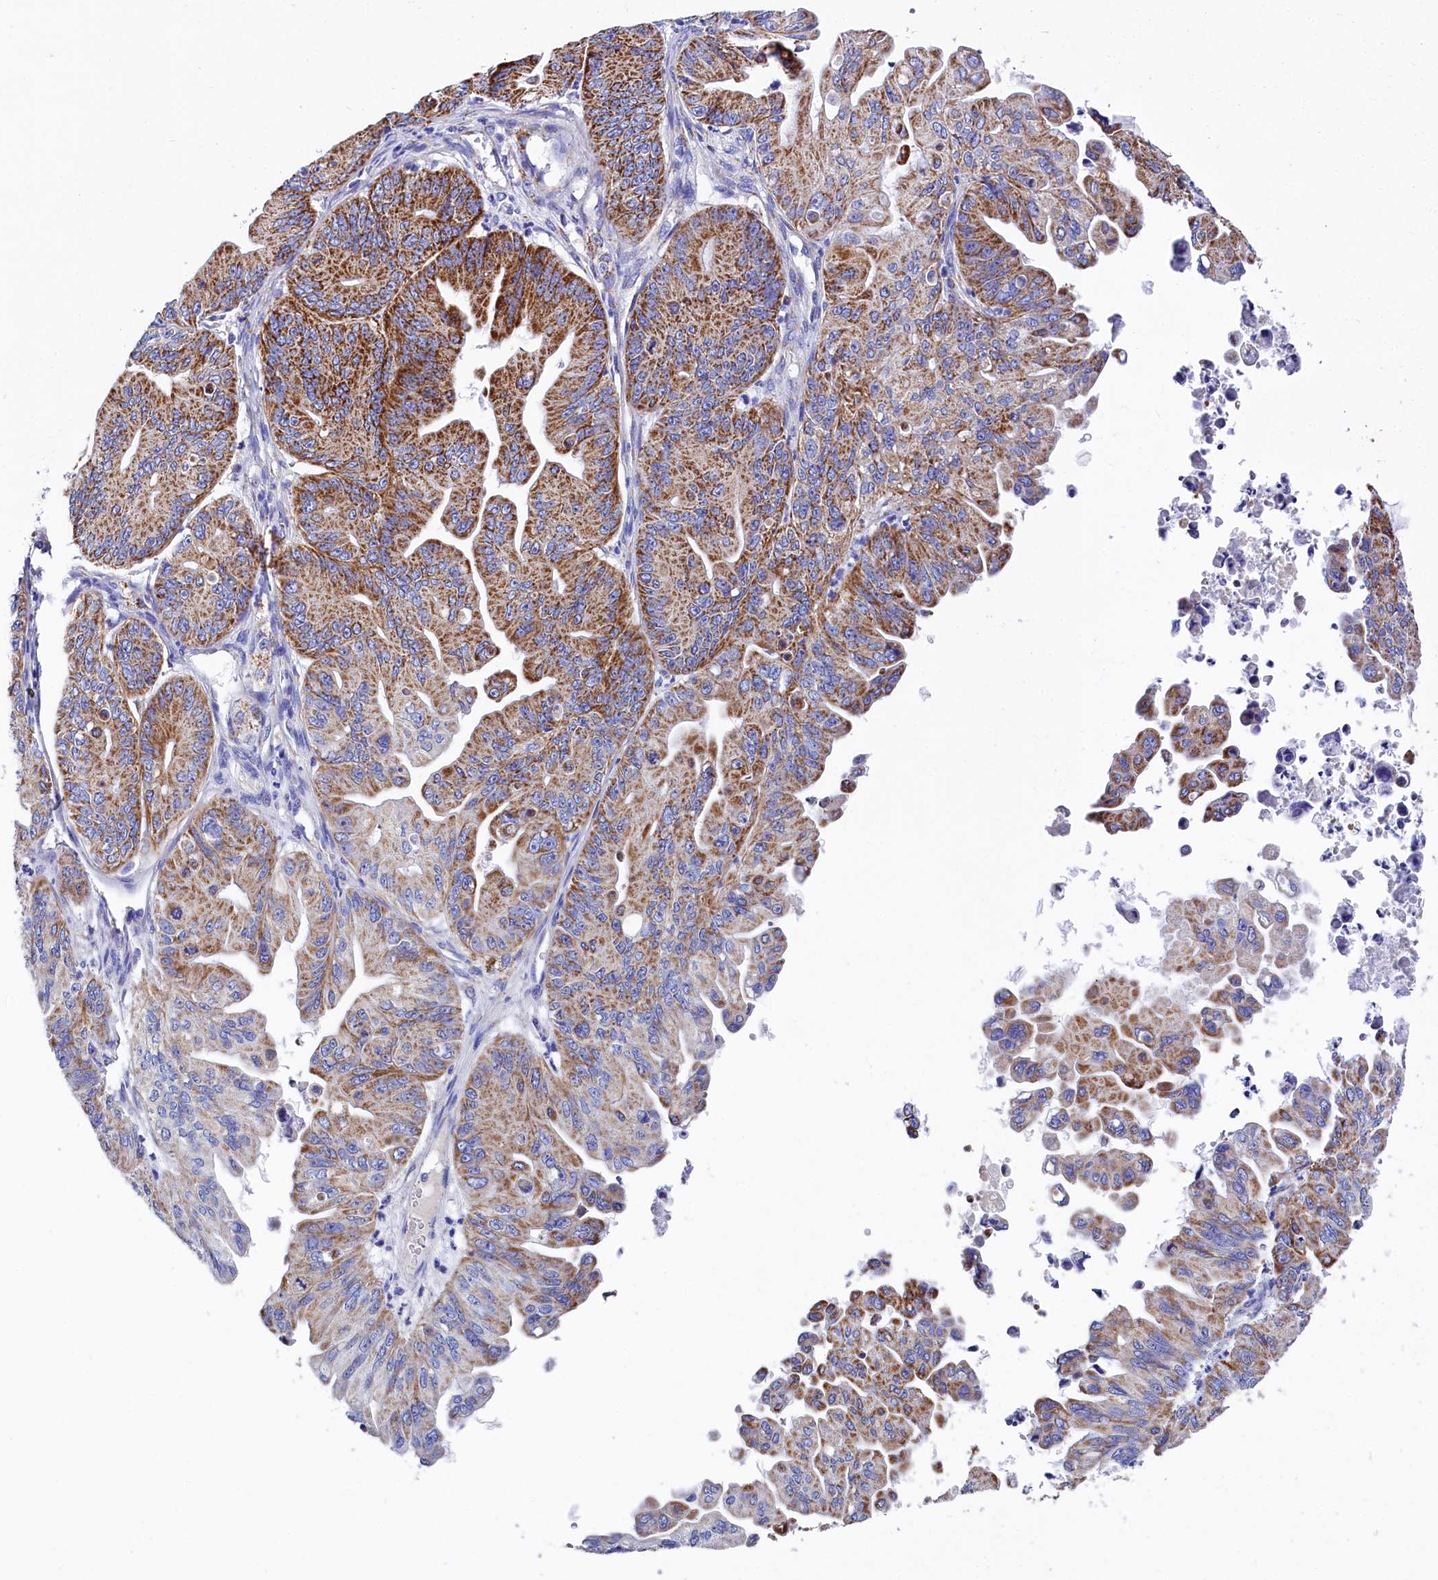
{"staining": {"intensity": "moderate", "quantity": ">75%", "location": "cytoplasmic/membranous"}, "tissue": "ovarian cancer", "cell_type": "Tumor cells", "image_type": "cancer", "snomed": [{"axis": "morphology", "description": "Cystadenocarcinoma, mucinous, NOS"}, {"axis": "topography", "description": "Ovary"}], "caption": "Ovarian cancer stained with immunohistochemistry (IHC) reveals moderate cytoplasmic/membranous positivity in approximately >75% of tumor cells.", "gene": "MMAB", "patient": {"sex": "female", "age": 71}}